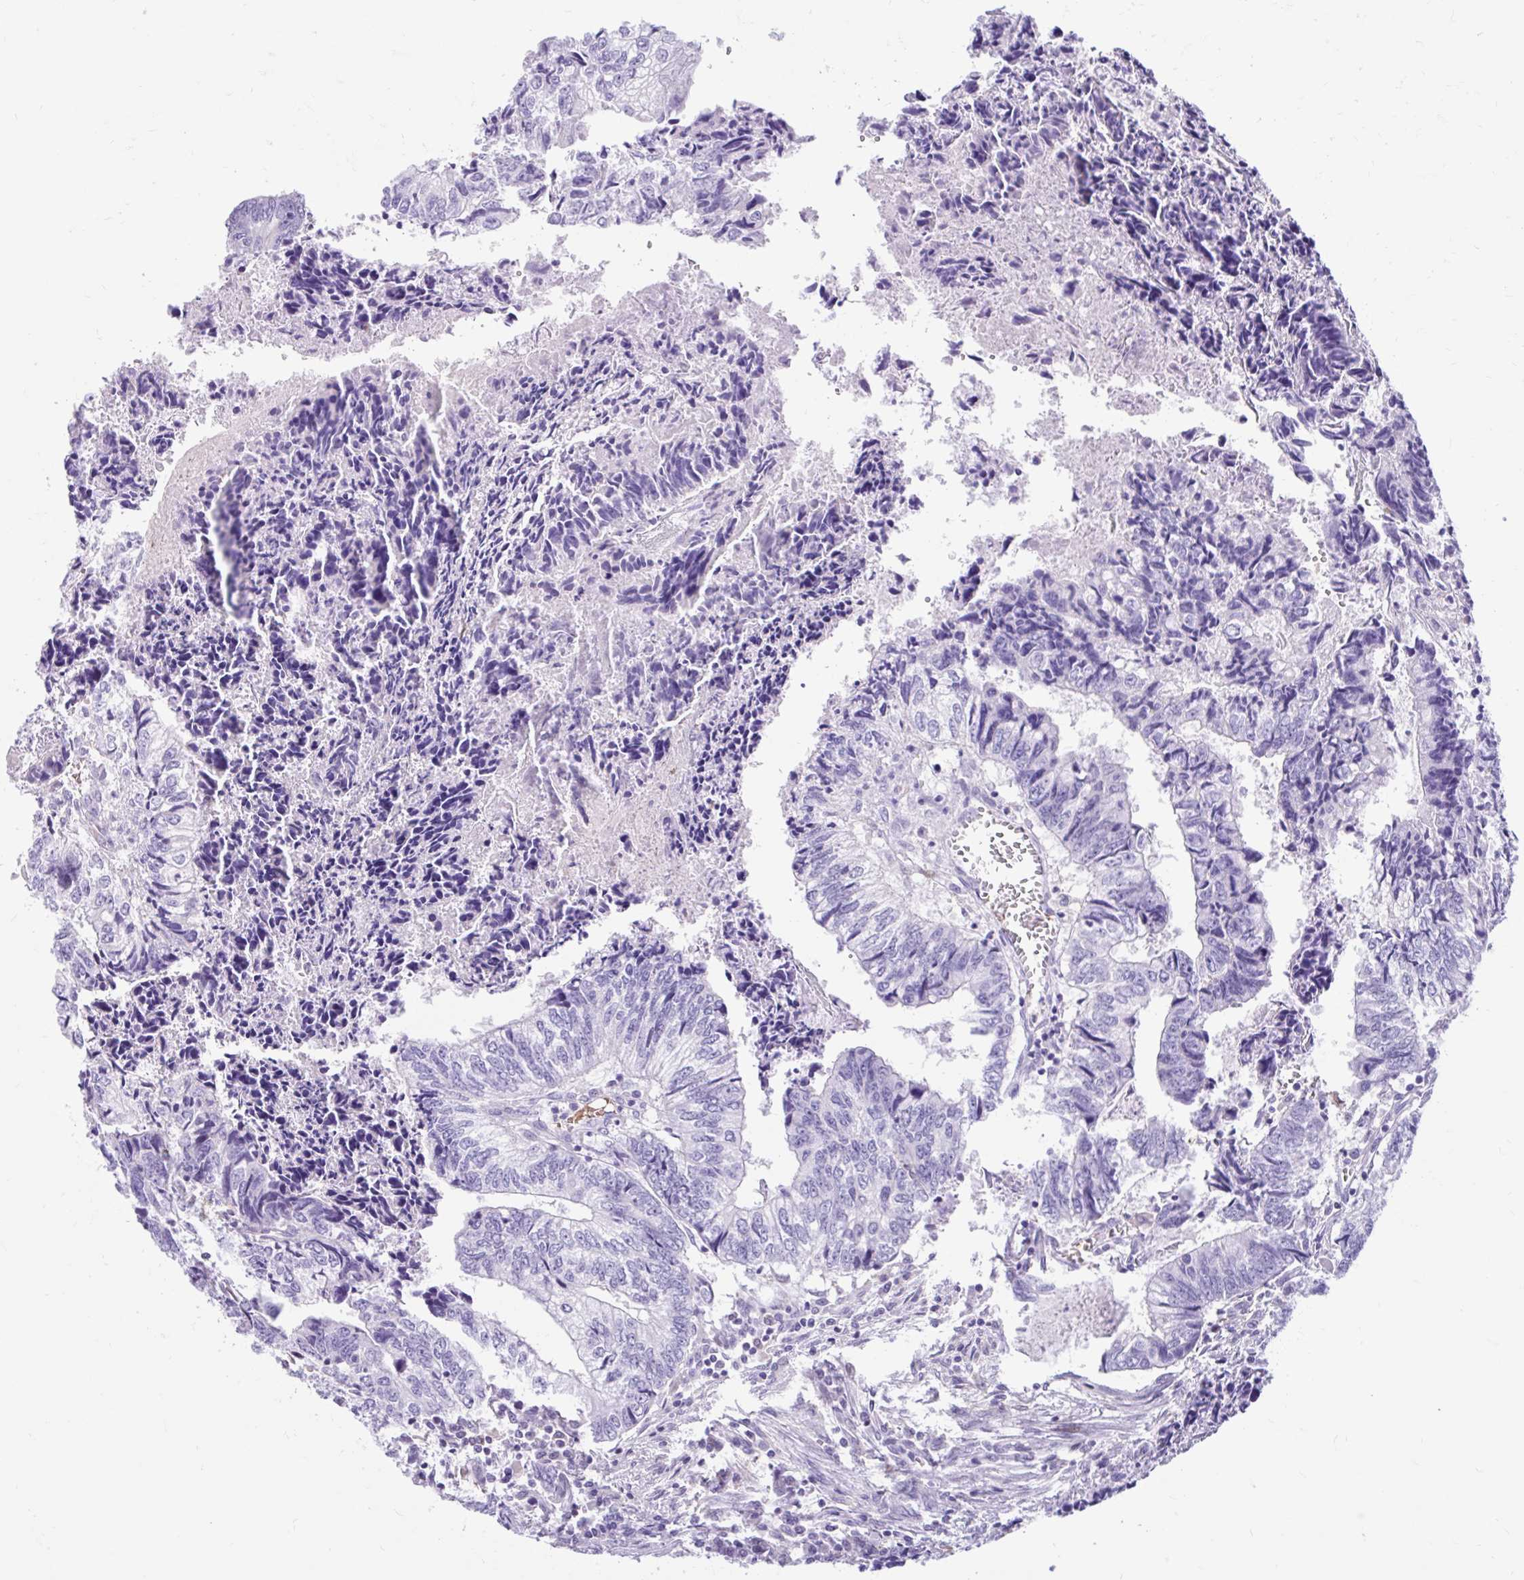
{"staining": {"intensity": "negative", "quantity": "none", "location": "none"}, "tissue": "colorectal cancer", "cell_type": "Tumor cells", "image_type": "cancer", "snomed": [{"axis": "morphology", "description": "Adenocarcinoma, NOS"}, {"axis": "topography", "description": "Colon"}], "caption": "Tumor cells show no significant protein positivity in adenocarcinoma (colorectal). Brightfield microscopy of IHC stained with DAB (brown) and hematoxylin (blue), captured at high magnification.", "gene": "NHLH2", "patient": {"sex": "male", "age": 86}}